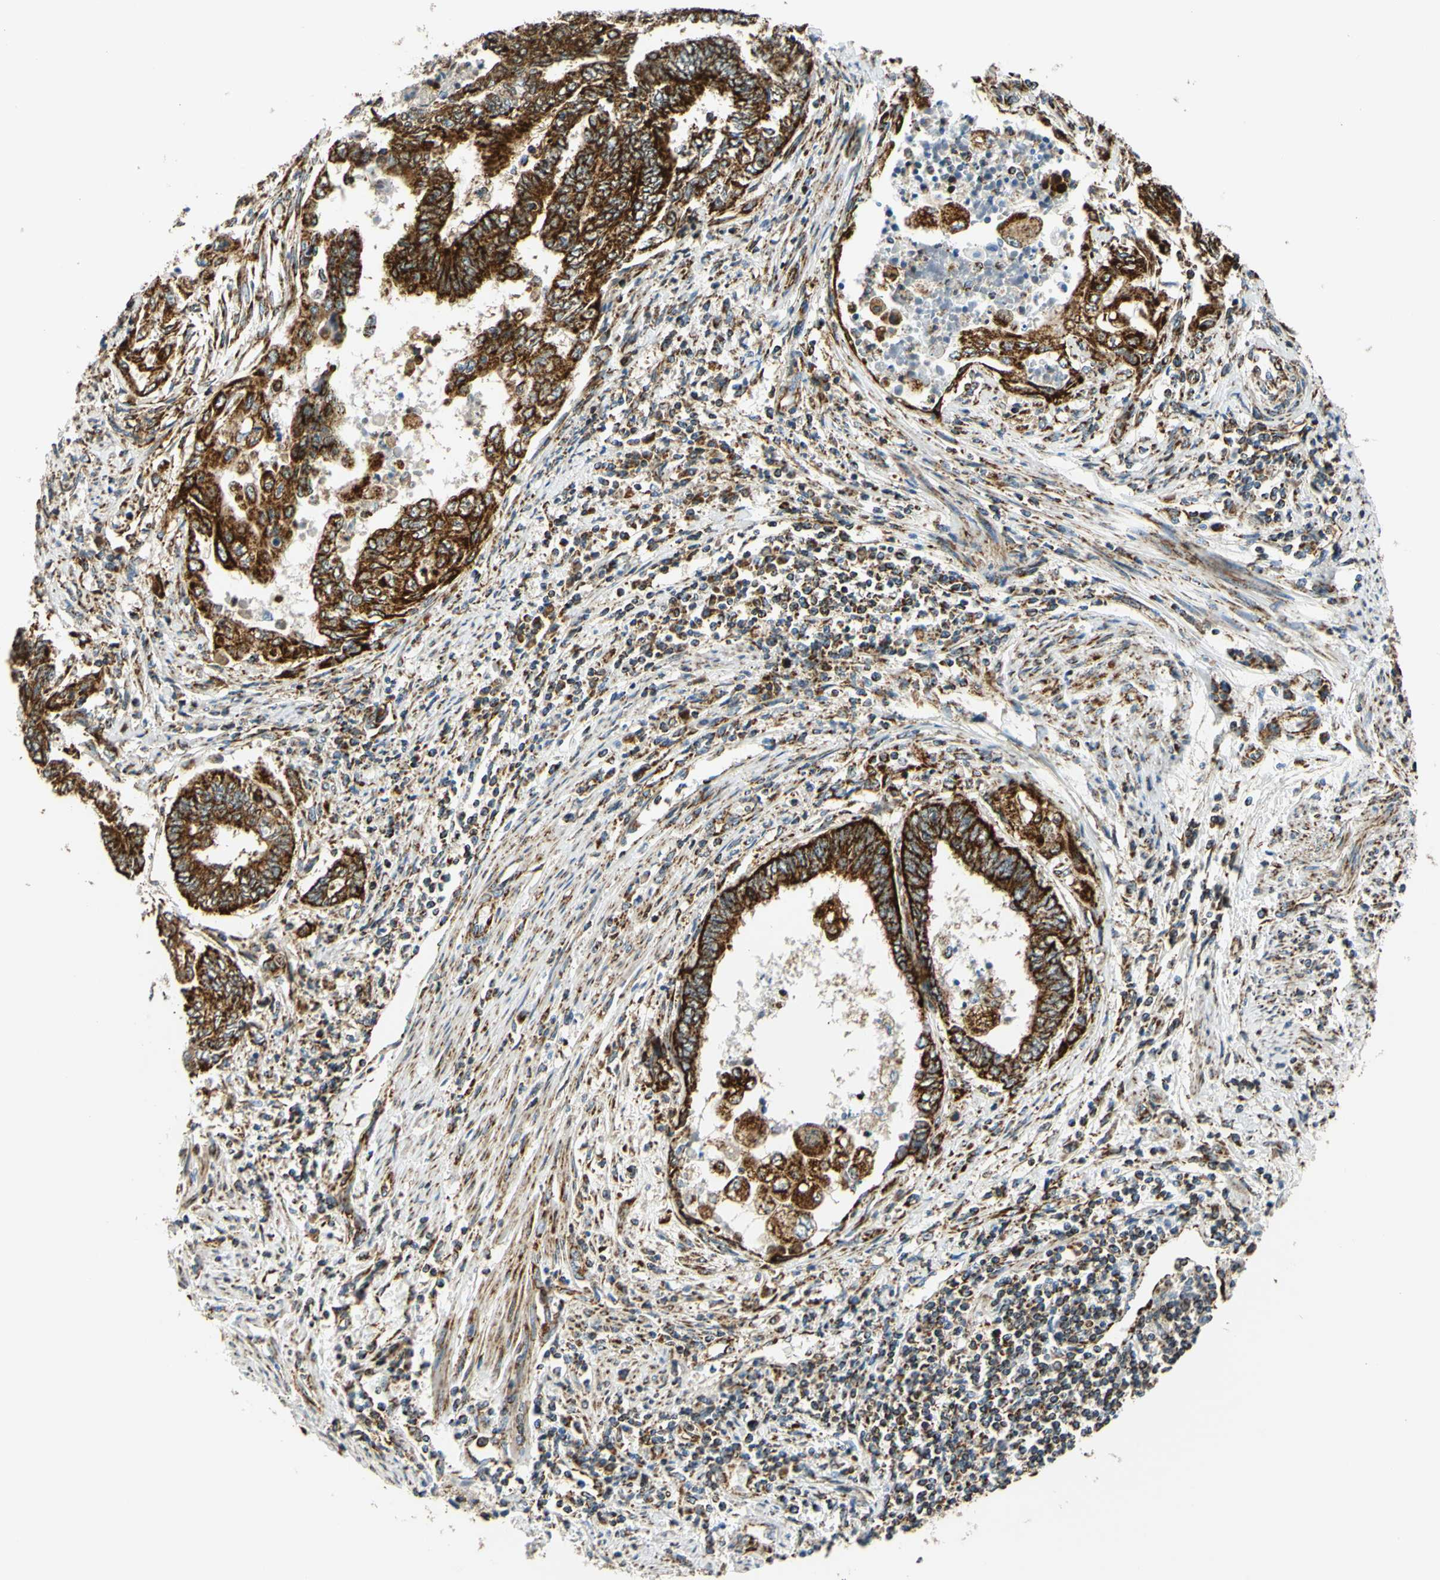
{"staining": {"intensity": "strong", "quantity": ">75%", "location": "cytoplasmic/membranous"}, "tissue": "endometrial cancer", "cell_type": "Tumor cells", "image_type": "cancer", "snomed": [{"axis": "morphology", "description": "Adenocarcinoma, NOS"}, {"axis": "topography", "description": "Uterus"}, {"axis": "topography", "description": "Endometrium"}], "caption": "IHC (DAB) staining of human endometrial adenocarcinoma shows strong cytoplasmic/membranous protein expression in approximately >75% of tumor cells.", "gene": "MAVS", "patient": {"sex": "female", "age": 70}}